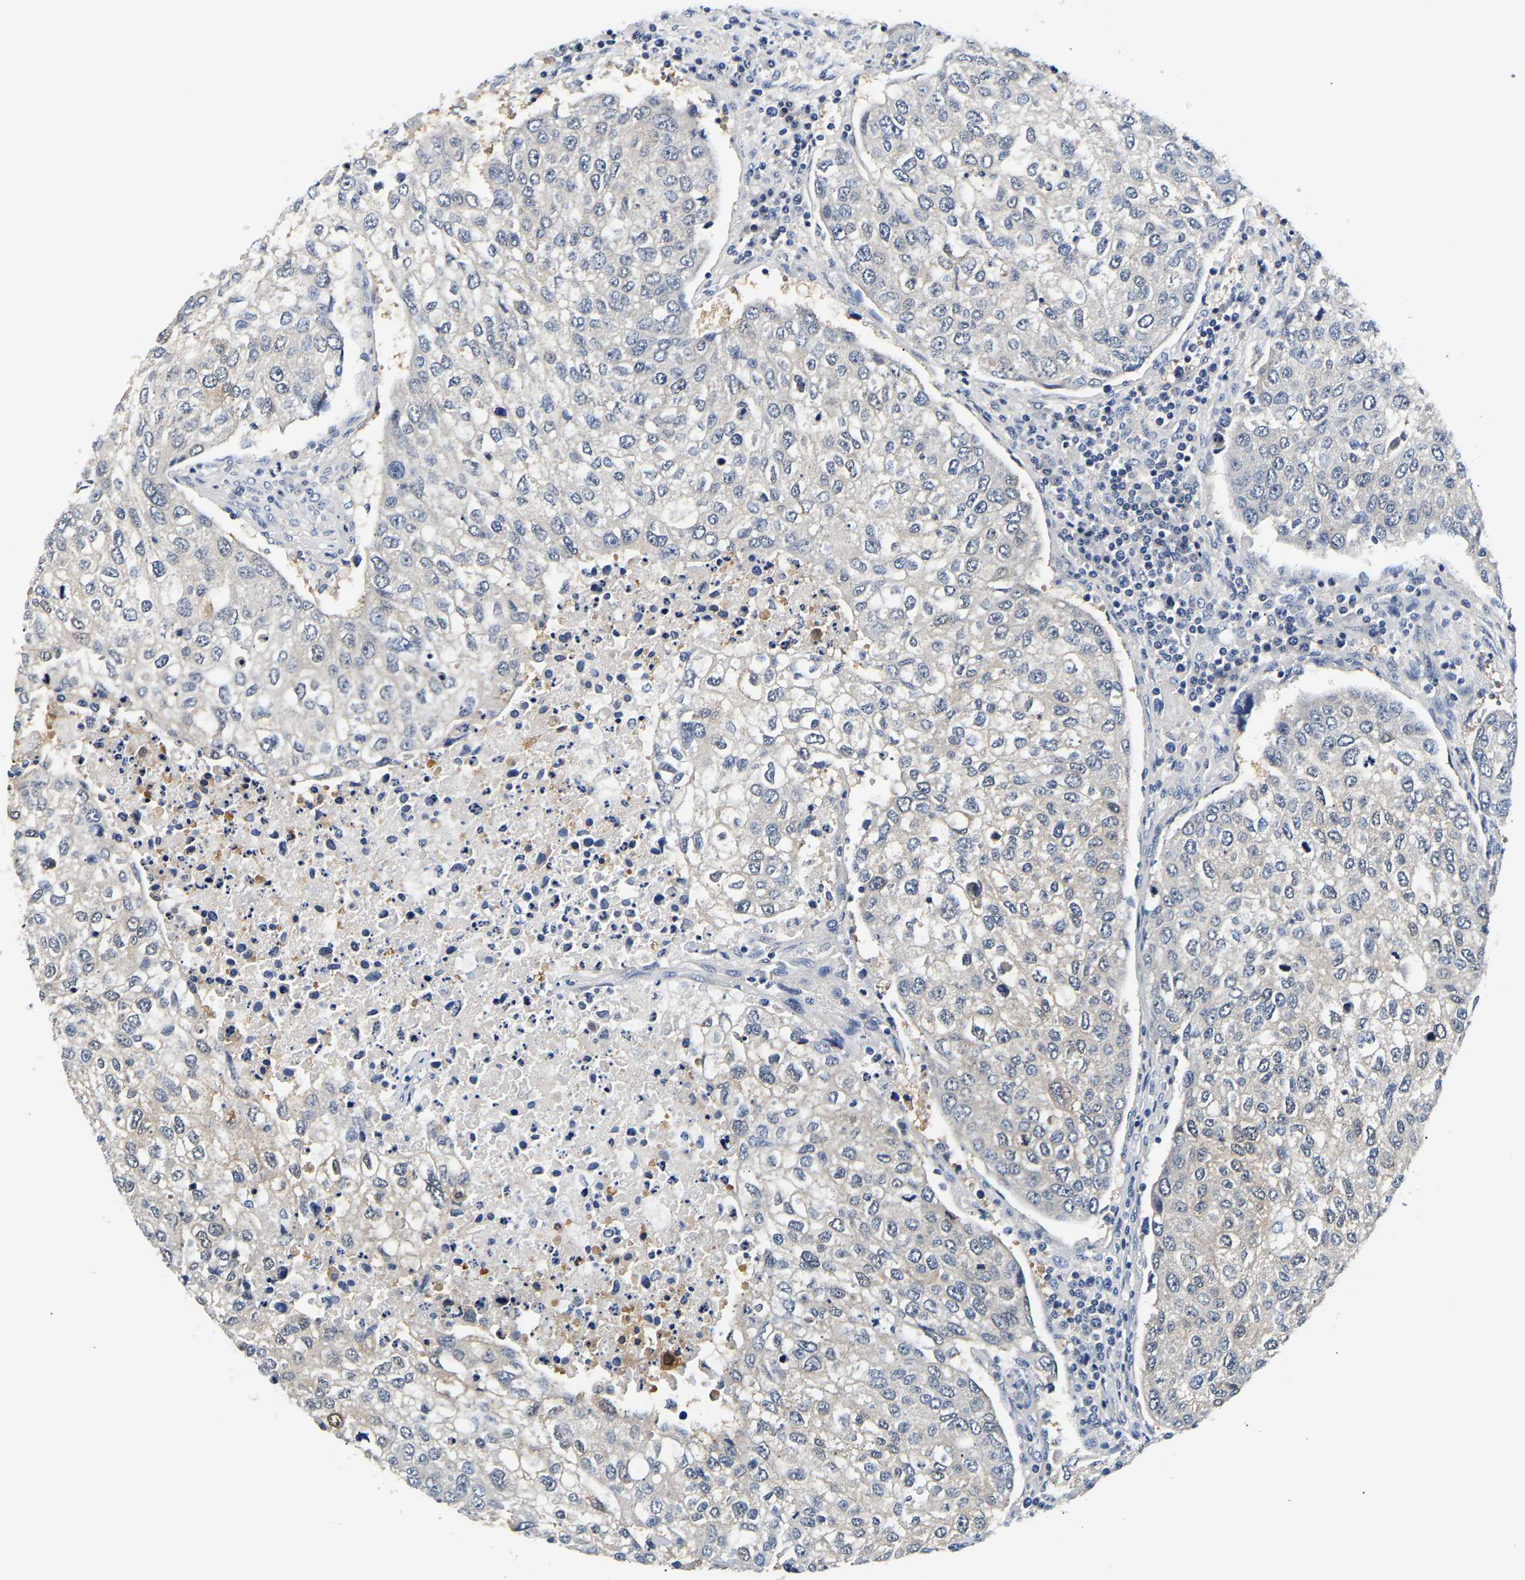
{"staining": {"intensity": "negative", "quantity": "none", "location": "none"}, "tissue": "urothelial cancer", "cell_type": "Tumor cells", "image_type": "cancer", "snomed": [{"axis": "morphology", "description": "Urothelial carcinoma, High grade"}, {"axis": "topography", "description": "Lymph node"}, {"axis": "topography", "description": "Urinary bladder"}], "caption": "The photomicrograph displays no significant staining in tumor cells of high-grade urothelial carcinoma. (Brightfield microscopy of DAB immunohistochemistry at high magnification).", "gene": "UCHL3", "patient": {"sex": "male", "age": 51}}